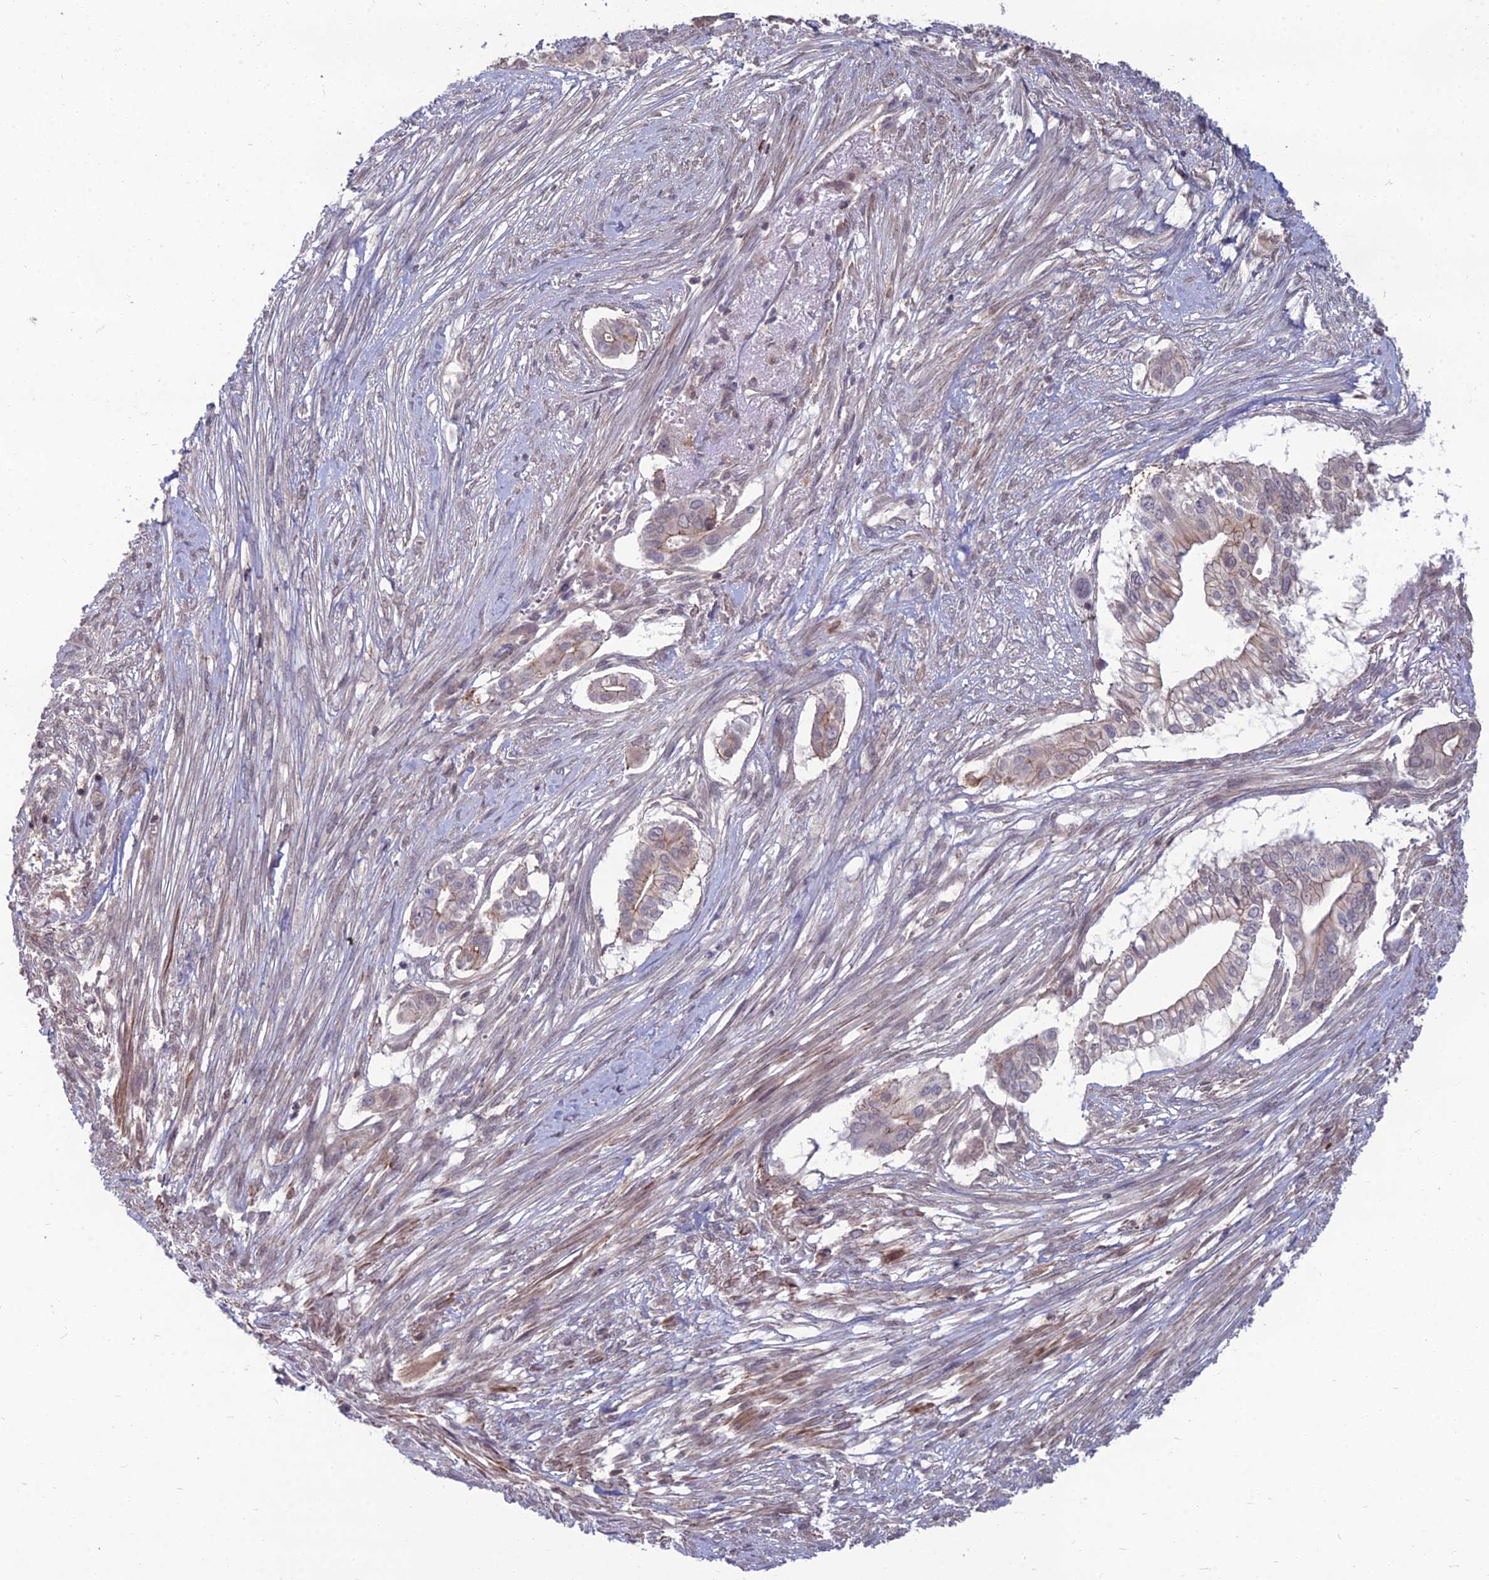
{"staining": {"intensity": "weak", "quantity": "25%-75%", "location": "cytoplasmic/membranous"}, "tissue": "pancreatic cancer", "cell_type": "Tumor cells", "image_type": "cancer", "snomed": [{"axis": "morphology", "description": "Adenocarcinoma, NOS"}, {"axis": "topography", "description": "Pancreas"}], "caption": "Tumor cells demonstrate low levels of weak cytoplasmic/membranous expression in approximately 25%-75% of cells in human adenocarcinoma (pancreatic). (DAB = brown stain, brightfield microscopy at high magnification).", "gene": "OPA3", "patient": {"sex": "male", "age": 68}}